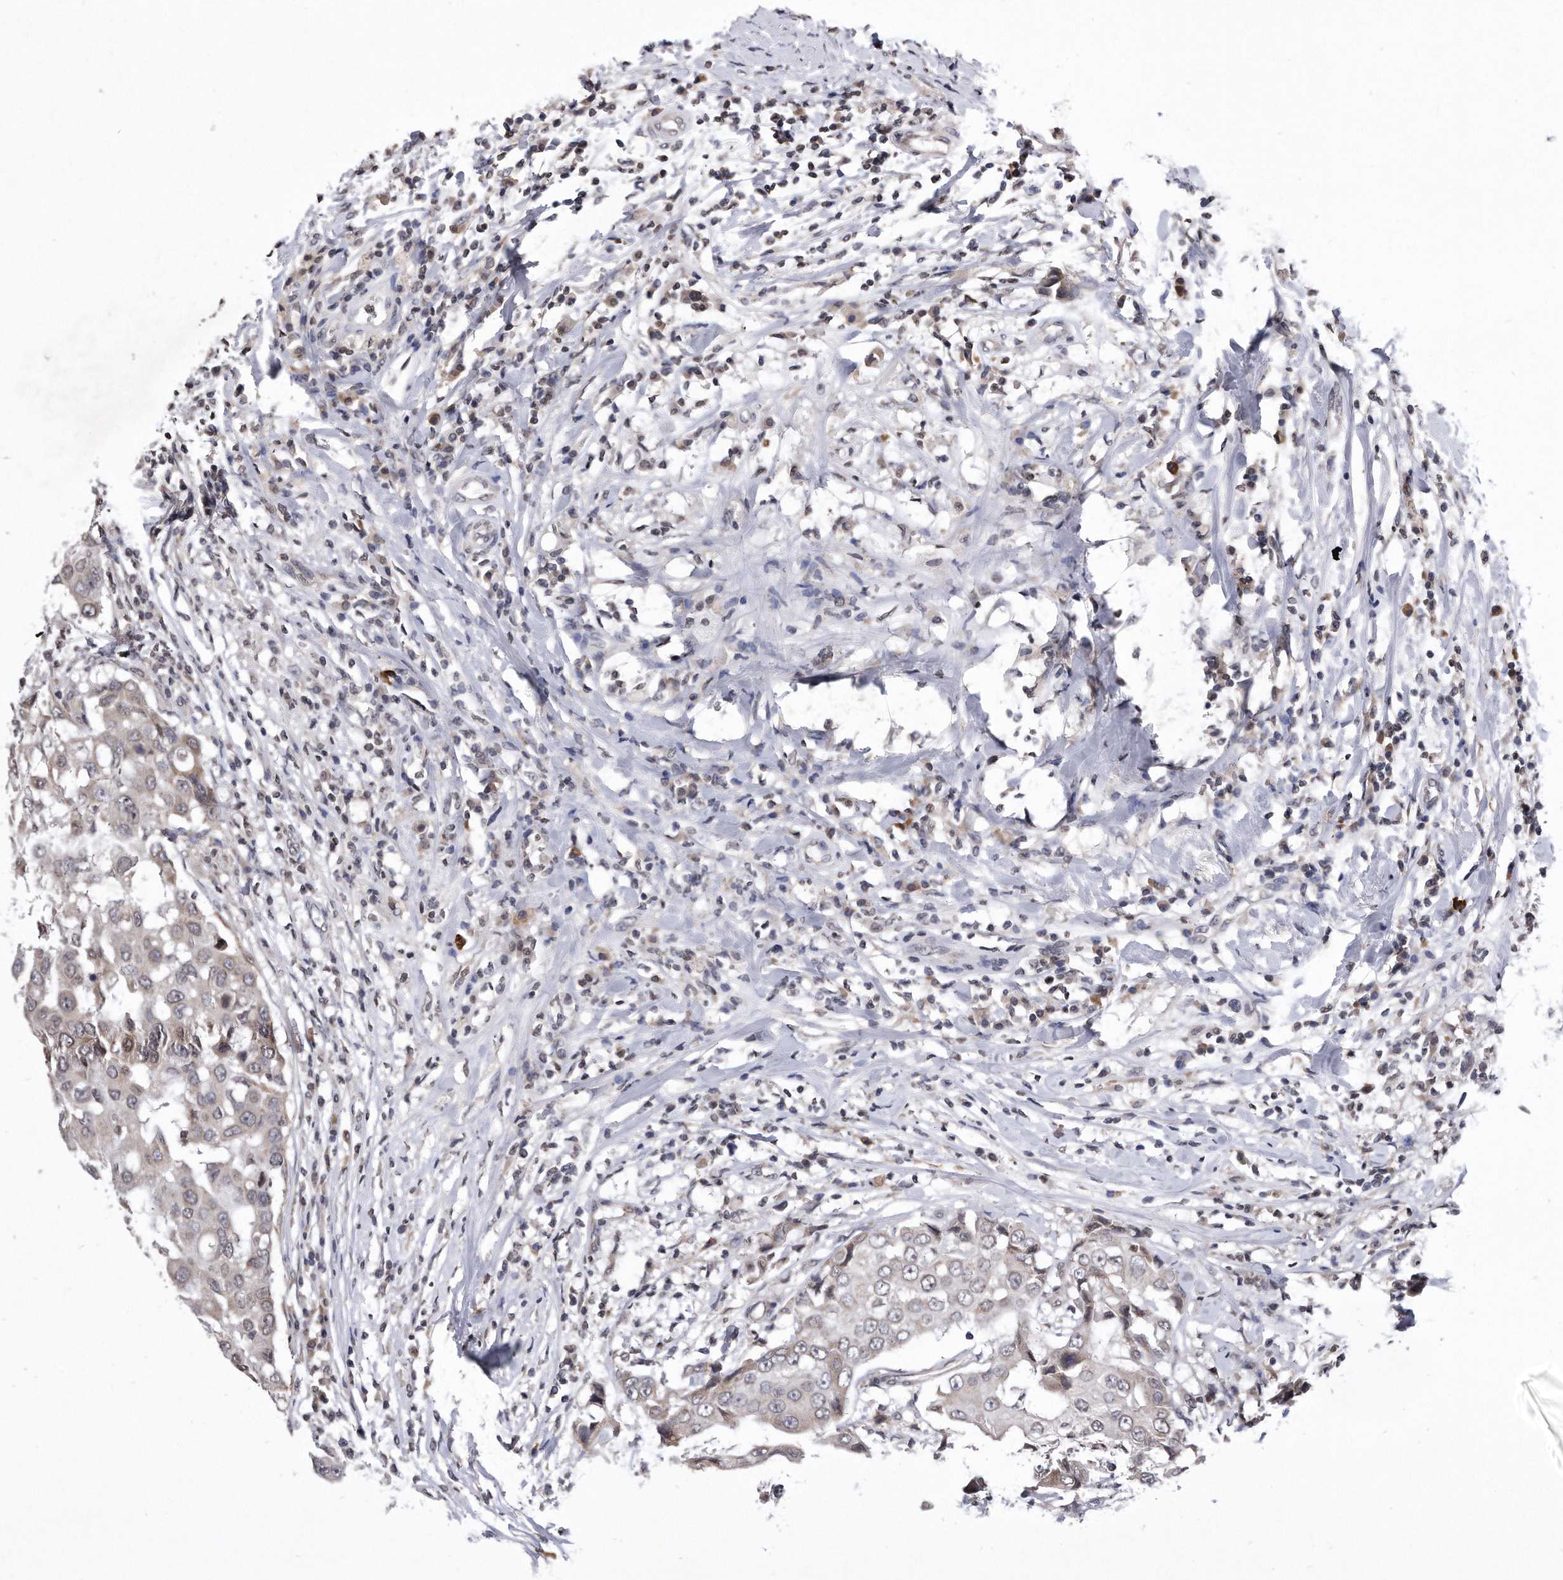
{"staining": {"intensity": "negative", "quantity": "none", "location": "none"}, "tissue": "breast cancer", "cell_type": "Tumor cells", "image_type": "cancer", "snomed": [{"axis": "morphology", "description": "Duct carcinoma"}, {"axis": "topography", "description": "Breast"}], "caption": "An image of breast intraductal carcinoma stained for a protein demonstrates no brown staining in tumor cells.", "gene": "DAB1", "patient": {"sex": "female", "age": 27}}